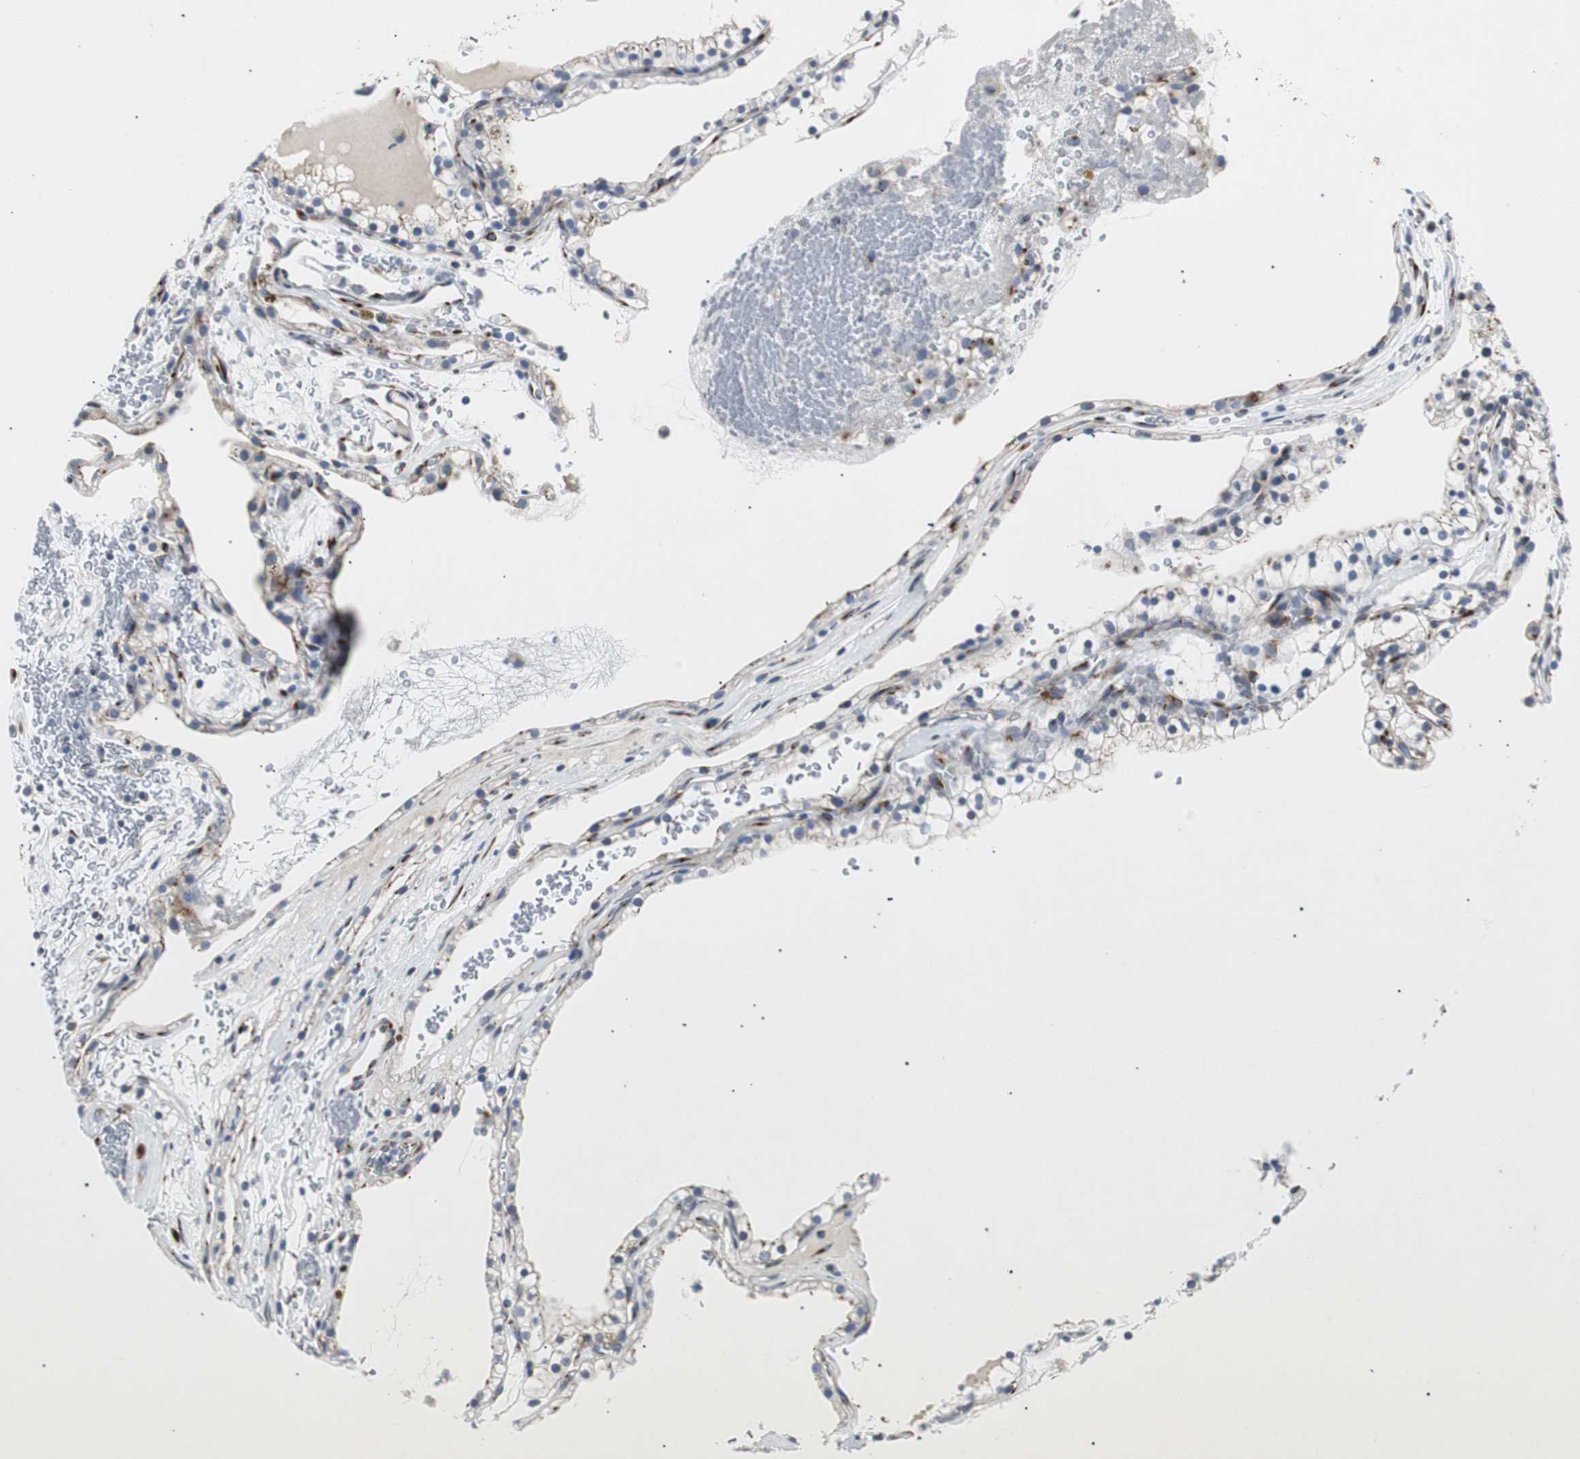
{"staining": {"intensity": "moderate", "quantity": ">75%", "location": "cytoplasmic/membranous"}, "tissue": "renal cancer", "cell_type": "Tumor cells", "image_type": "cancer", "snomed": [{"axis": "morphology", "description": "Adenocarcinoma, NOS"}, {"axis": "topography", "description": "Kidney"}], "caption": "Renal adenocarcinoma stained with DAB (3,3'-diaminobenzidine) immunohistochemistry (IHC) exhibits medium levels of moderate cytoplasmic/membranous staining in about >75% of tumor cells.", "gene": "BBC3", "patient": {"sex": "female", "age": 41}}